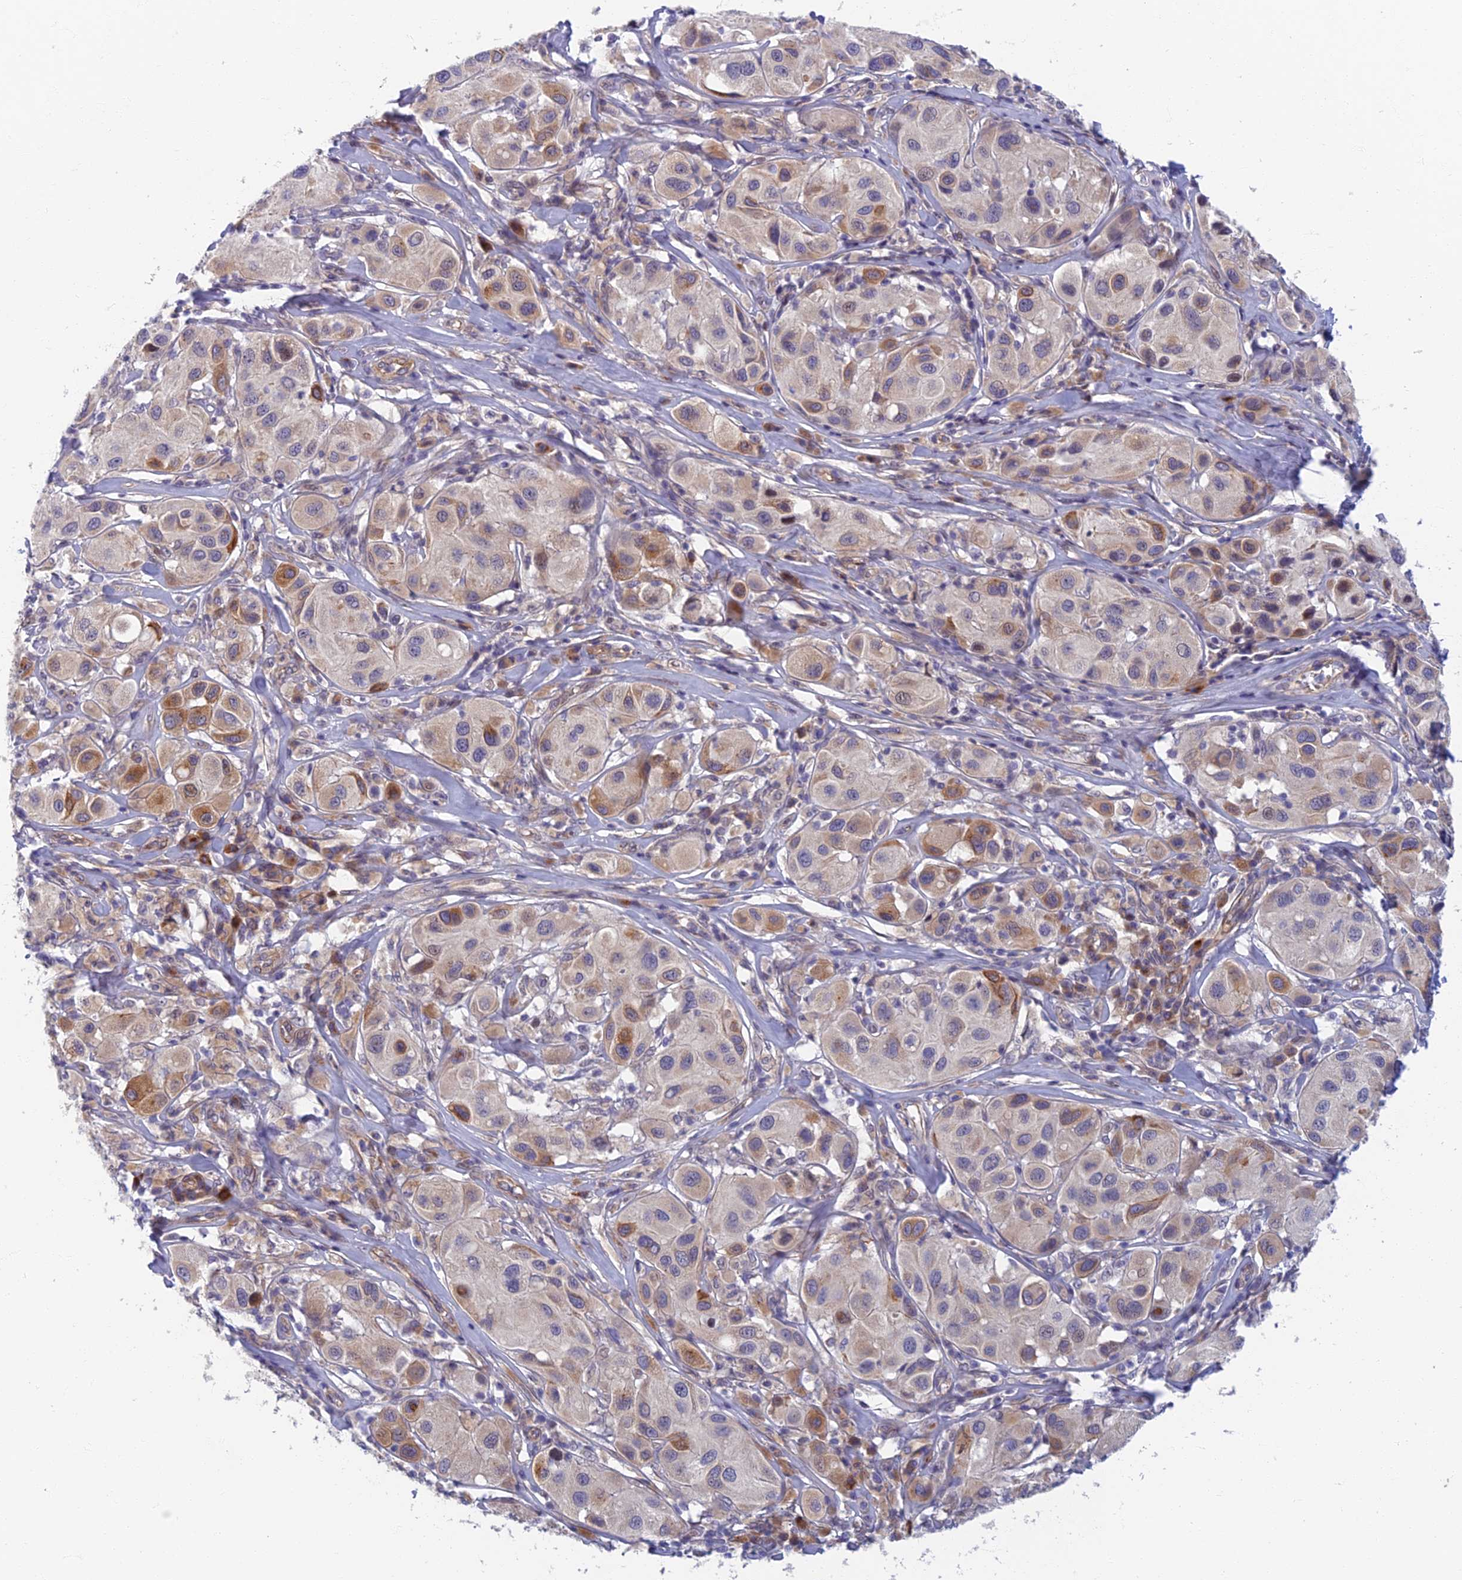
{"staining": {"intensity": "moderate", "quantity": "<25%", "location": "cytoplasmic/membranous"}, "tissue": "melanoma", "cell_type": "Tumor cells", "image_type": "cancer", "snomed": [{"axis": "morphology", "description": "Malignant melanoma, Metastatic site"}, {"axis": "topography", "description": "Skin"}], "caption": "Tumor cells display low levels of moderate cytoplasmic/membranous positivity in about <25% of cells in malignant melanoma (metastatic site). (IHC, brightfield microscopy, high magnification).", "gene": "RHBDL2", "patient": {"sex": "male", "age": 41}}